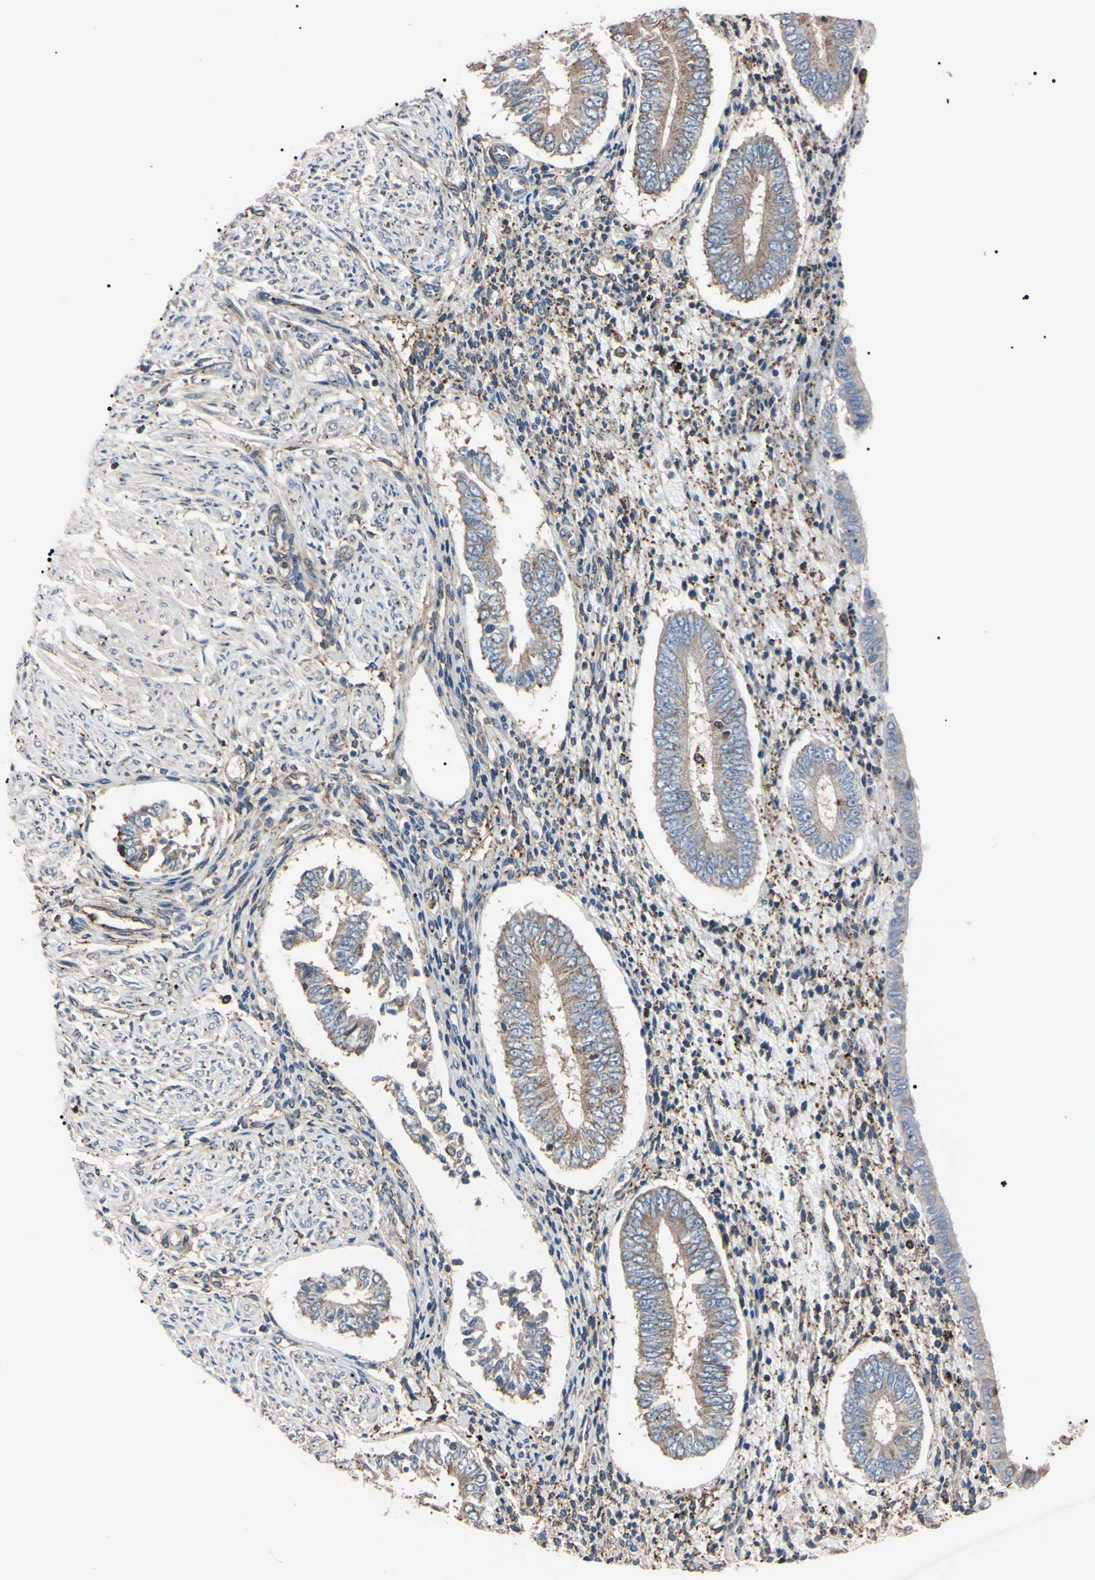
{"staining": {"intensity": "moderate", "quantity": ">75%", "location": "cytoplasmic/membranous"}, "tissue": "endometrium", "cell_type": "Cells in endometrial stroma", "image_type": "normal", "snomed": [{"axis": "morphology", "description": "Normal tissue, NOS"}, {"axis": "topography", "description": "Endometrium"}], "caption": "High-magnification brightfield microscopy of normal endometrium stained with DAB (3,3'-diaminobenzidine) (brown) and counterstained with hematoxylin (blue). cells in endometrial stroma exhibit moderate cytoplasmic/membranous positivity is appreciated in about>75% of cells. Nuclei are stained in blue.", "gene": "PRKACA", "patient": {"sex": "female", "age": 42}}